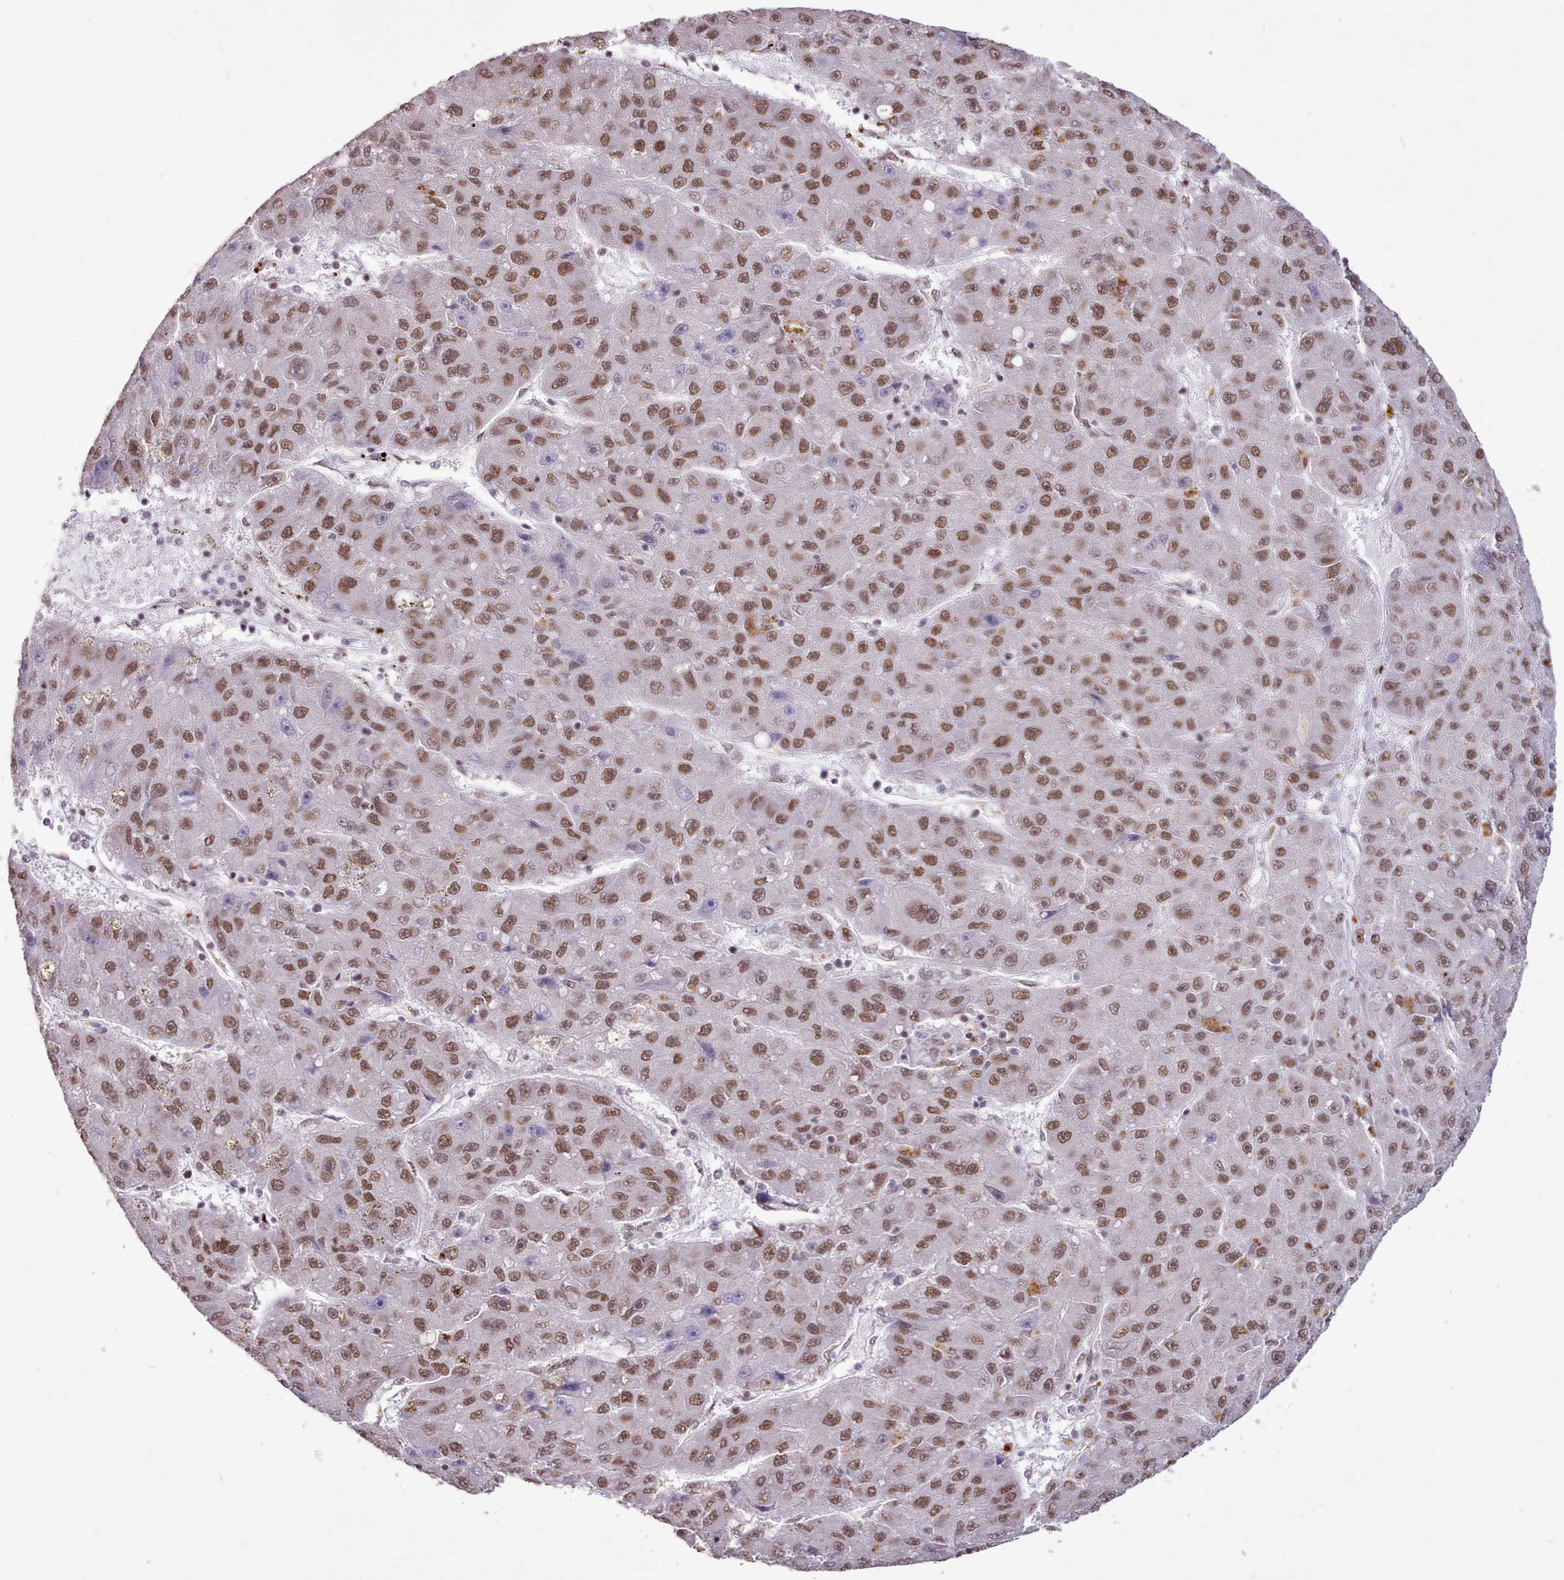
{"staining": {"intensity": "moderate", "quantity": ">75%", "location": "nuclear"}, "tissue": "liver cancer", "cell_type": "Tumor cells", "image_type": "cancer", "snomed": [{"axis": "morphology", "description": "Carcinoma, Hepatocellular, NOS"}, {"axis": "topography", "description": "Liver"}], "caption": "An immunohistochemistry (IHC) image of tumor tissue is shown. Protein staining in brown highlights moderate nuclear positivity in hepatocellular carcinoma (liver) within tumor cells.", "gene": "TAF15", "patient": {"sex": "male", "age": 67}}